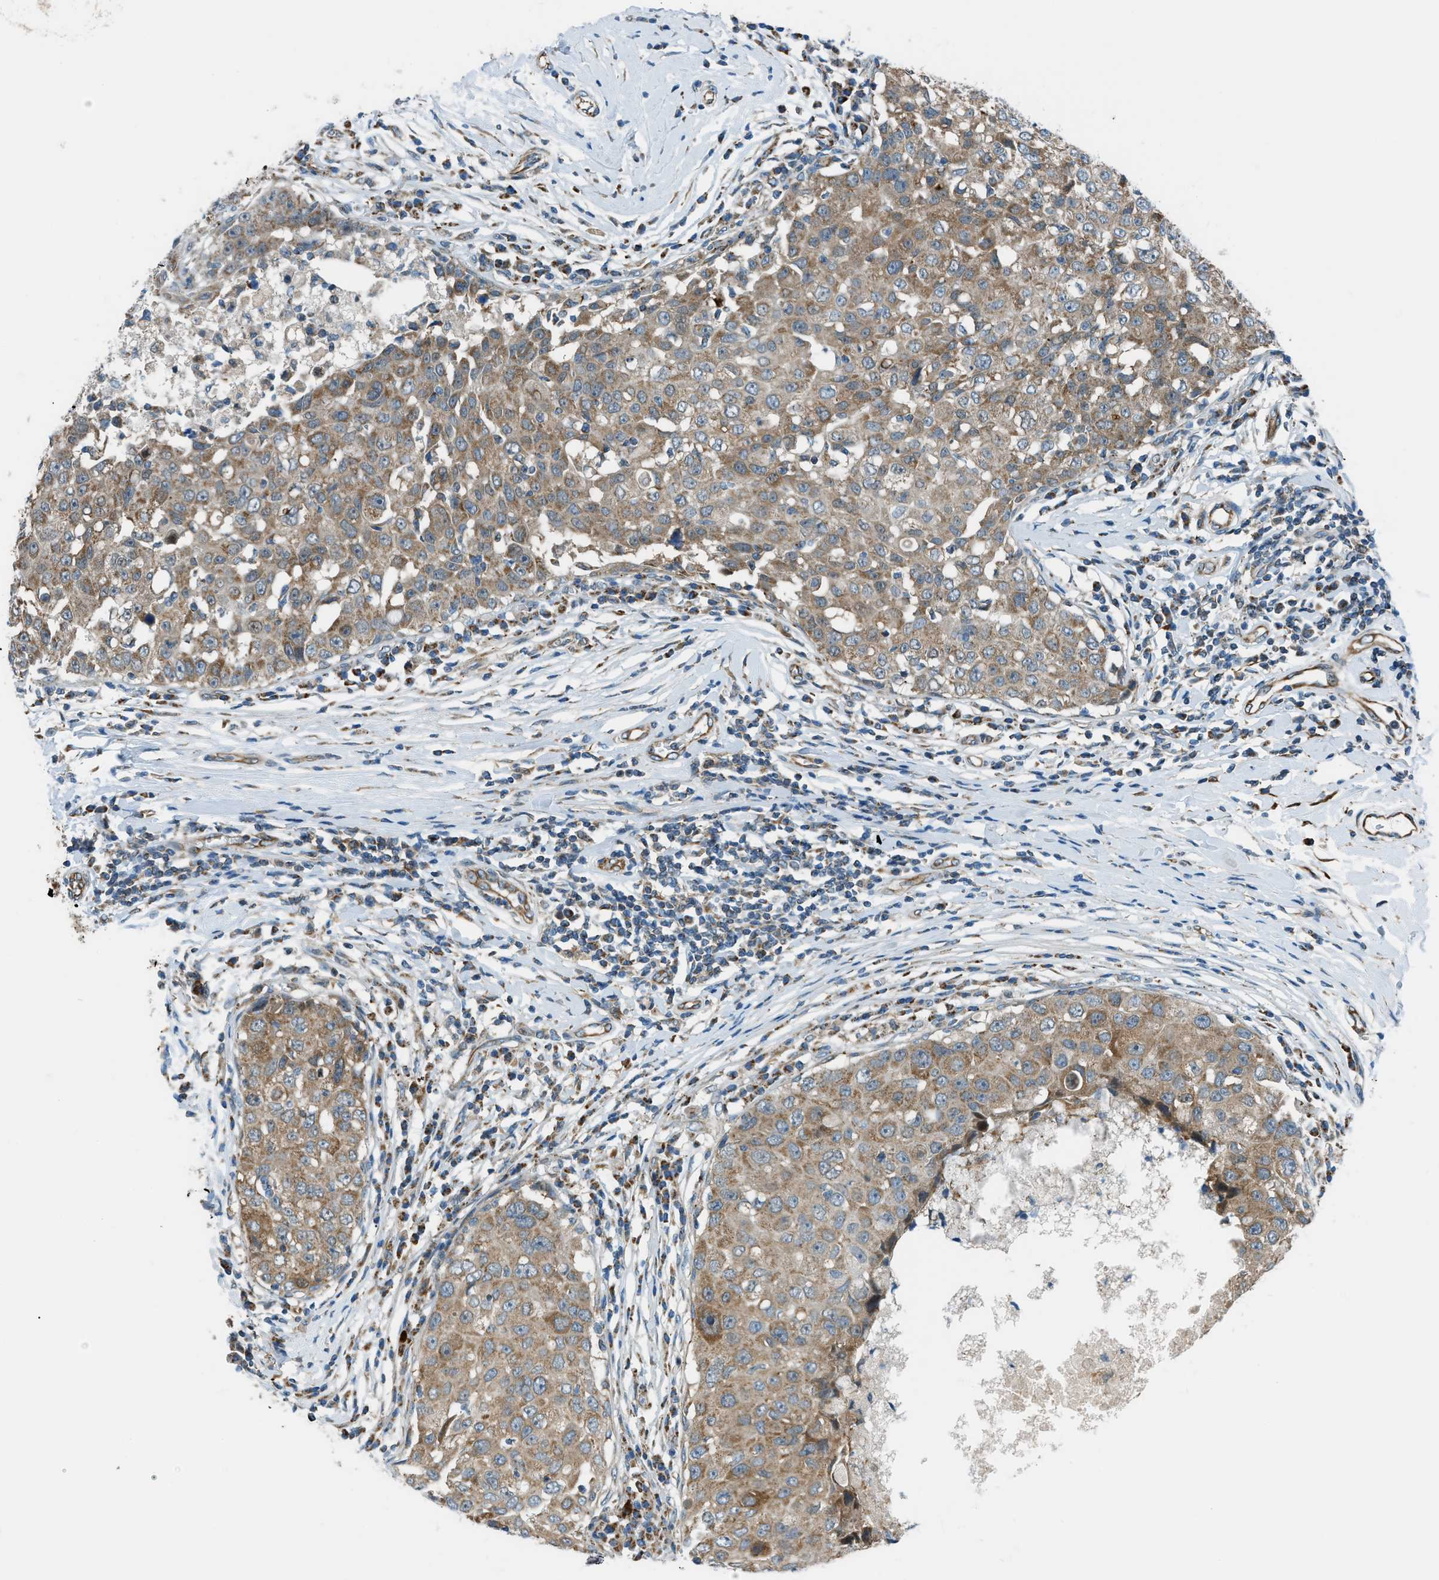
{"staining": {"intensity": "weak", "quantity": ">75%", "location": "cytoplasmic/membranous"}, "tissue": "breast cancer", "cell_type": "Tumor cells", "image_type": "cancer", "snomed": [{"axis": "morphology", "description": "Duct carcinoma"}, {"axis": "topography", "description": "Breast"}], "caption": "Protein expression analysis of human breast infiltrating ductal carcinoma reveals weak cytoplasmic/membranous positivity in about >75% of tumor cells.", "gene": "PIGG", "patient": {"sex": "female", "age": 27}}